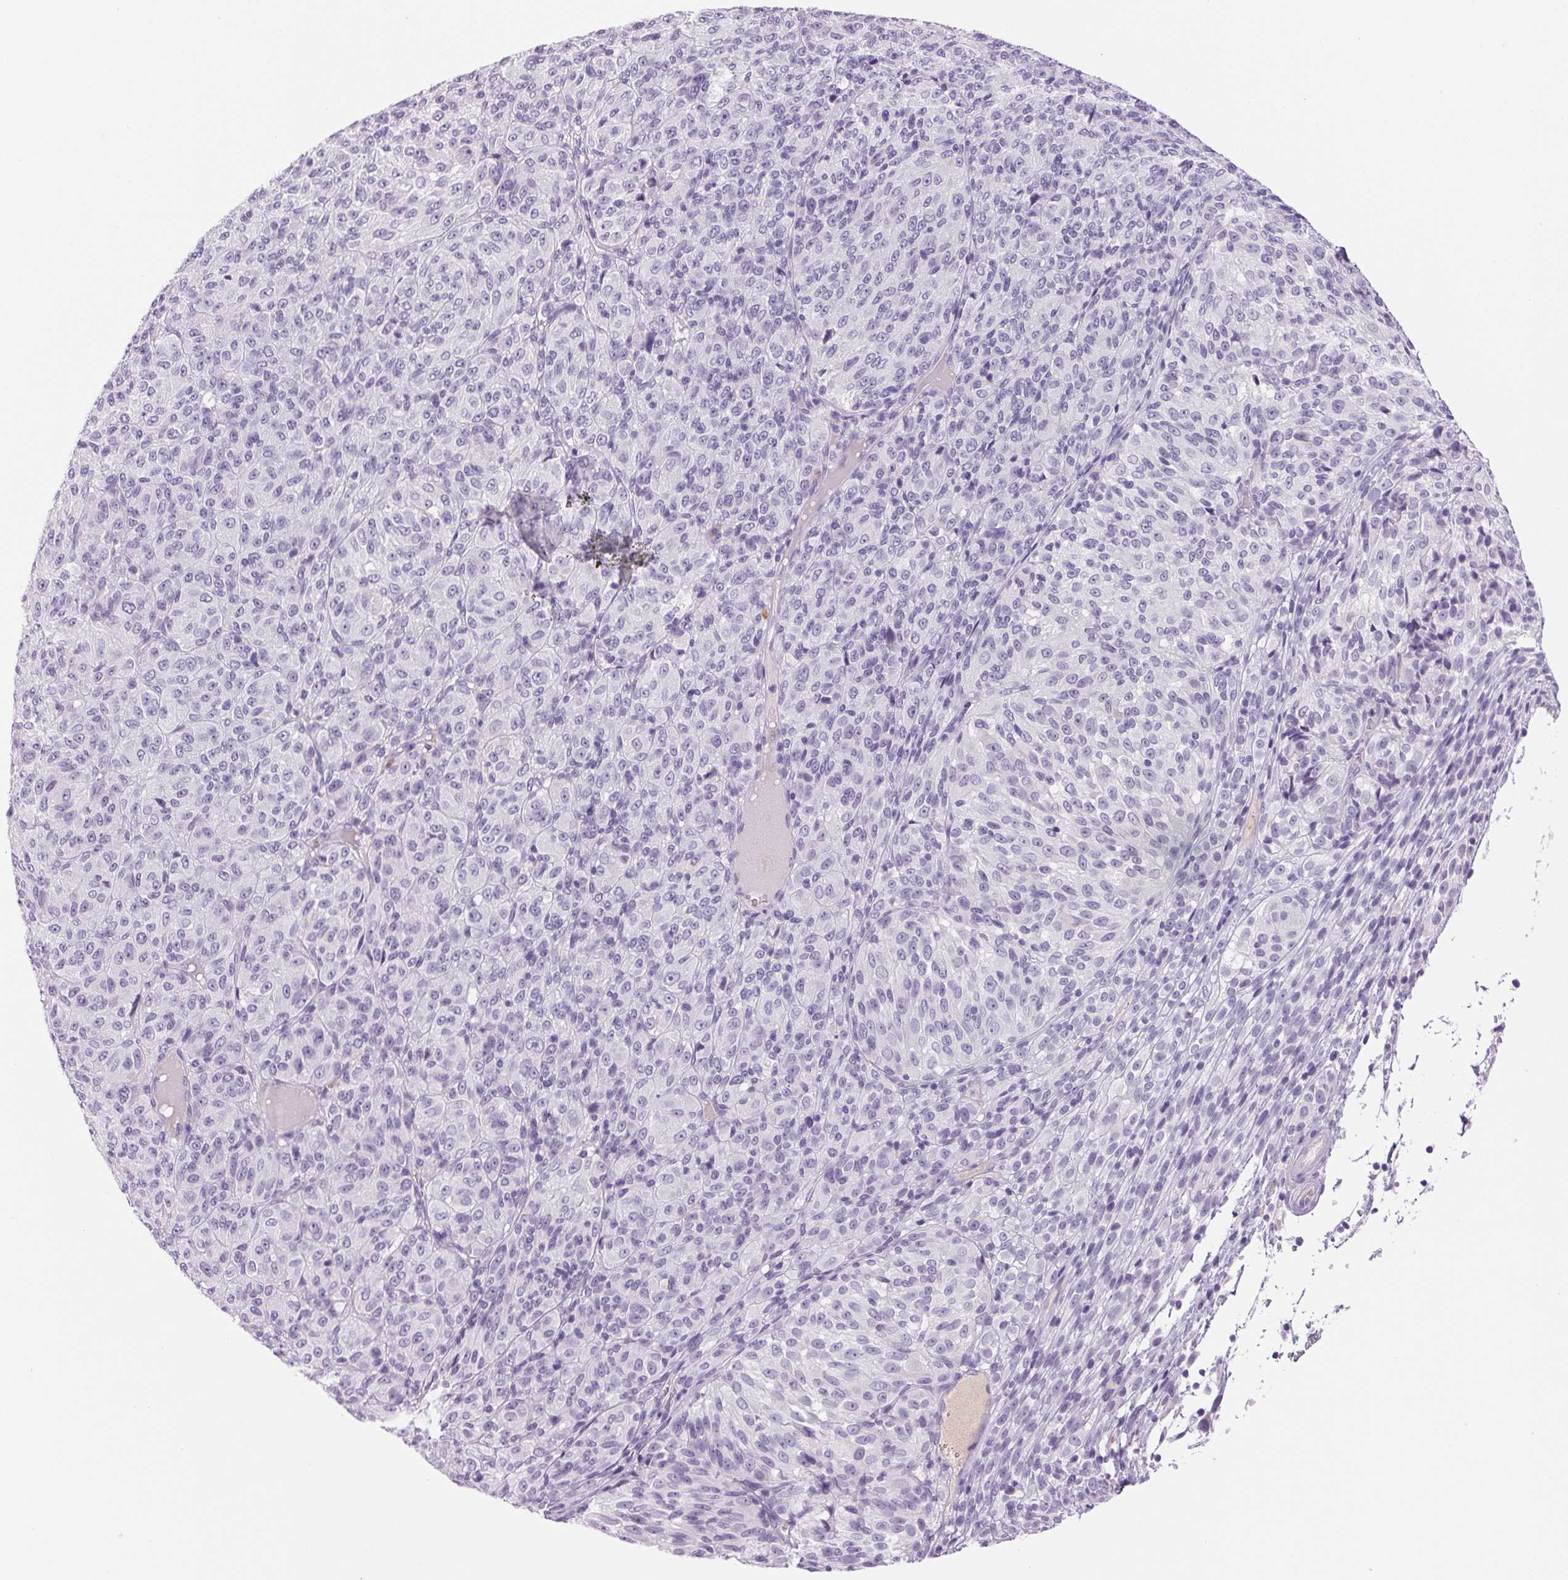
{"staining": {"intensity": "negative", "quantity": "none", "location": "none"}, "tissue": "melanoma", "cell_type": "Tumor cells", "image_type": "cancer", "snomed": [{"axis": "morphology", "description": "Malignant melanoma, Metastatic site"}, {"axis": "topography", "description": "Brain"}], "caption": "Protein analysis of malignant melanoma (metastatic site) exhibits no significant positivity in tumor cells.", "gene": "IFIT1B", "patient": {"sex": "female", "age": 56}}